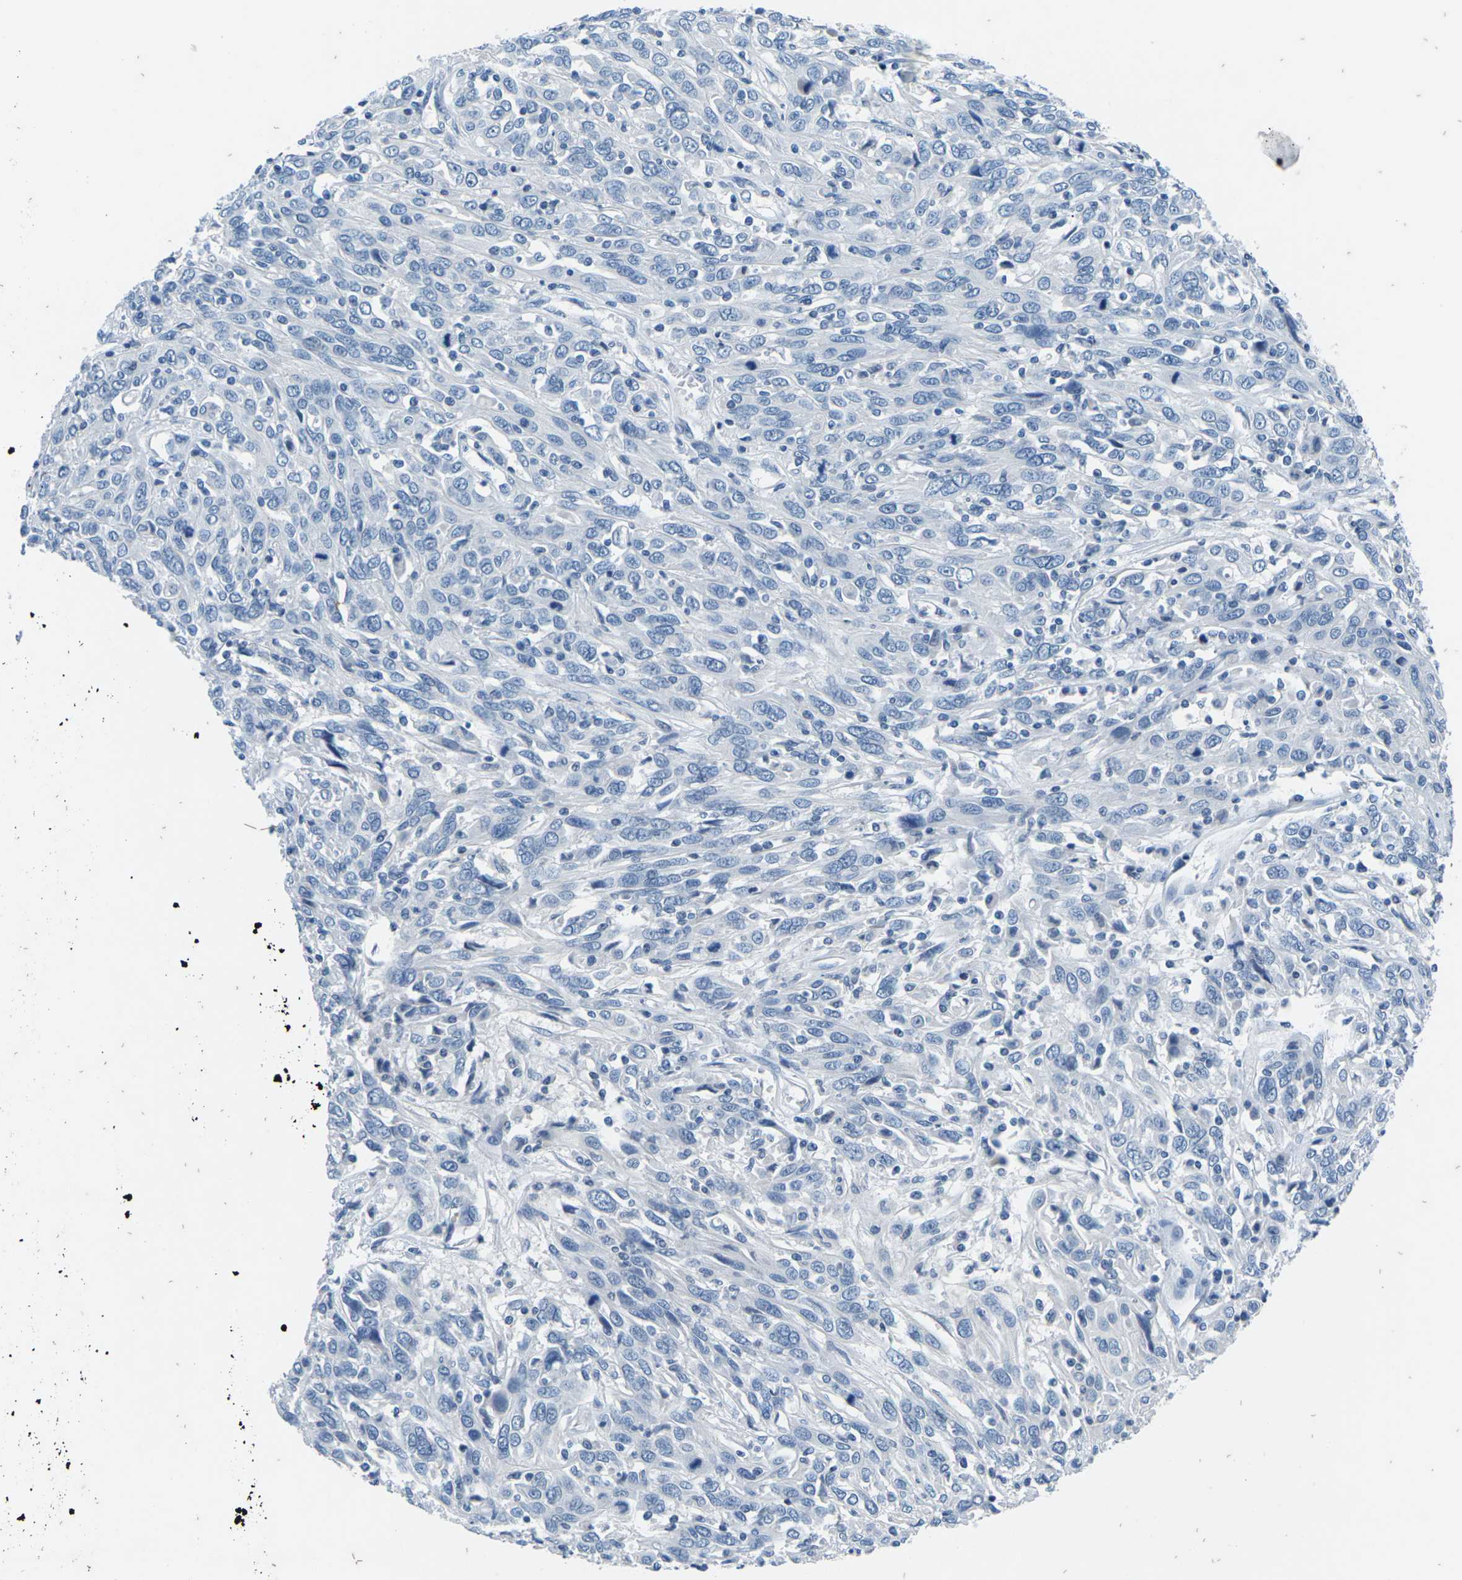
{"staining": {"intensity": "negative", "quantity": "none", "location": "none"}, "tissue": "cervical cancer", "cell_type": "Tumor cells", "image_type": "cancer", "snomed": [{"axis": "morphology", "description": "Squamous cell carcinoma, NOS"}, {"axis": "topography", "description": "Cervix"}], "caption": "The histopathology image exhibits no significant positivity in tumor cells of squamous cell carcinoma (cervical). (DAB immunohistochemistry (IHC), high magnification).", "gene": "UMOD", "patient": {"sex": "female", "age": 46}}